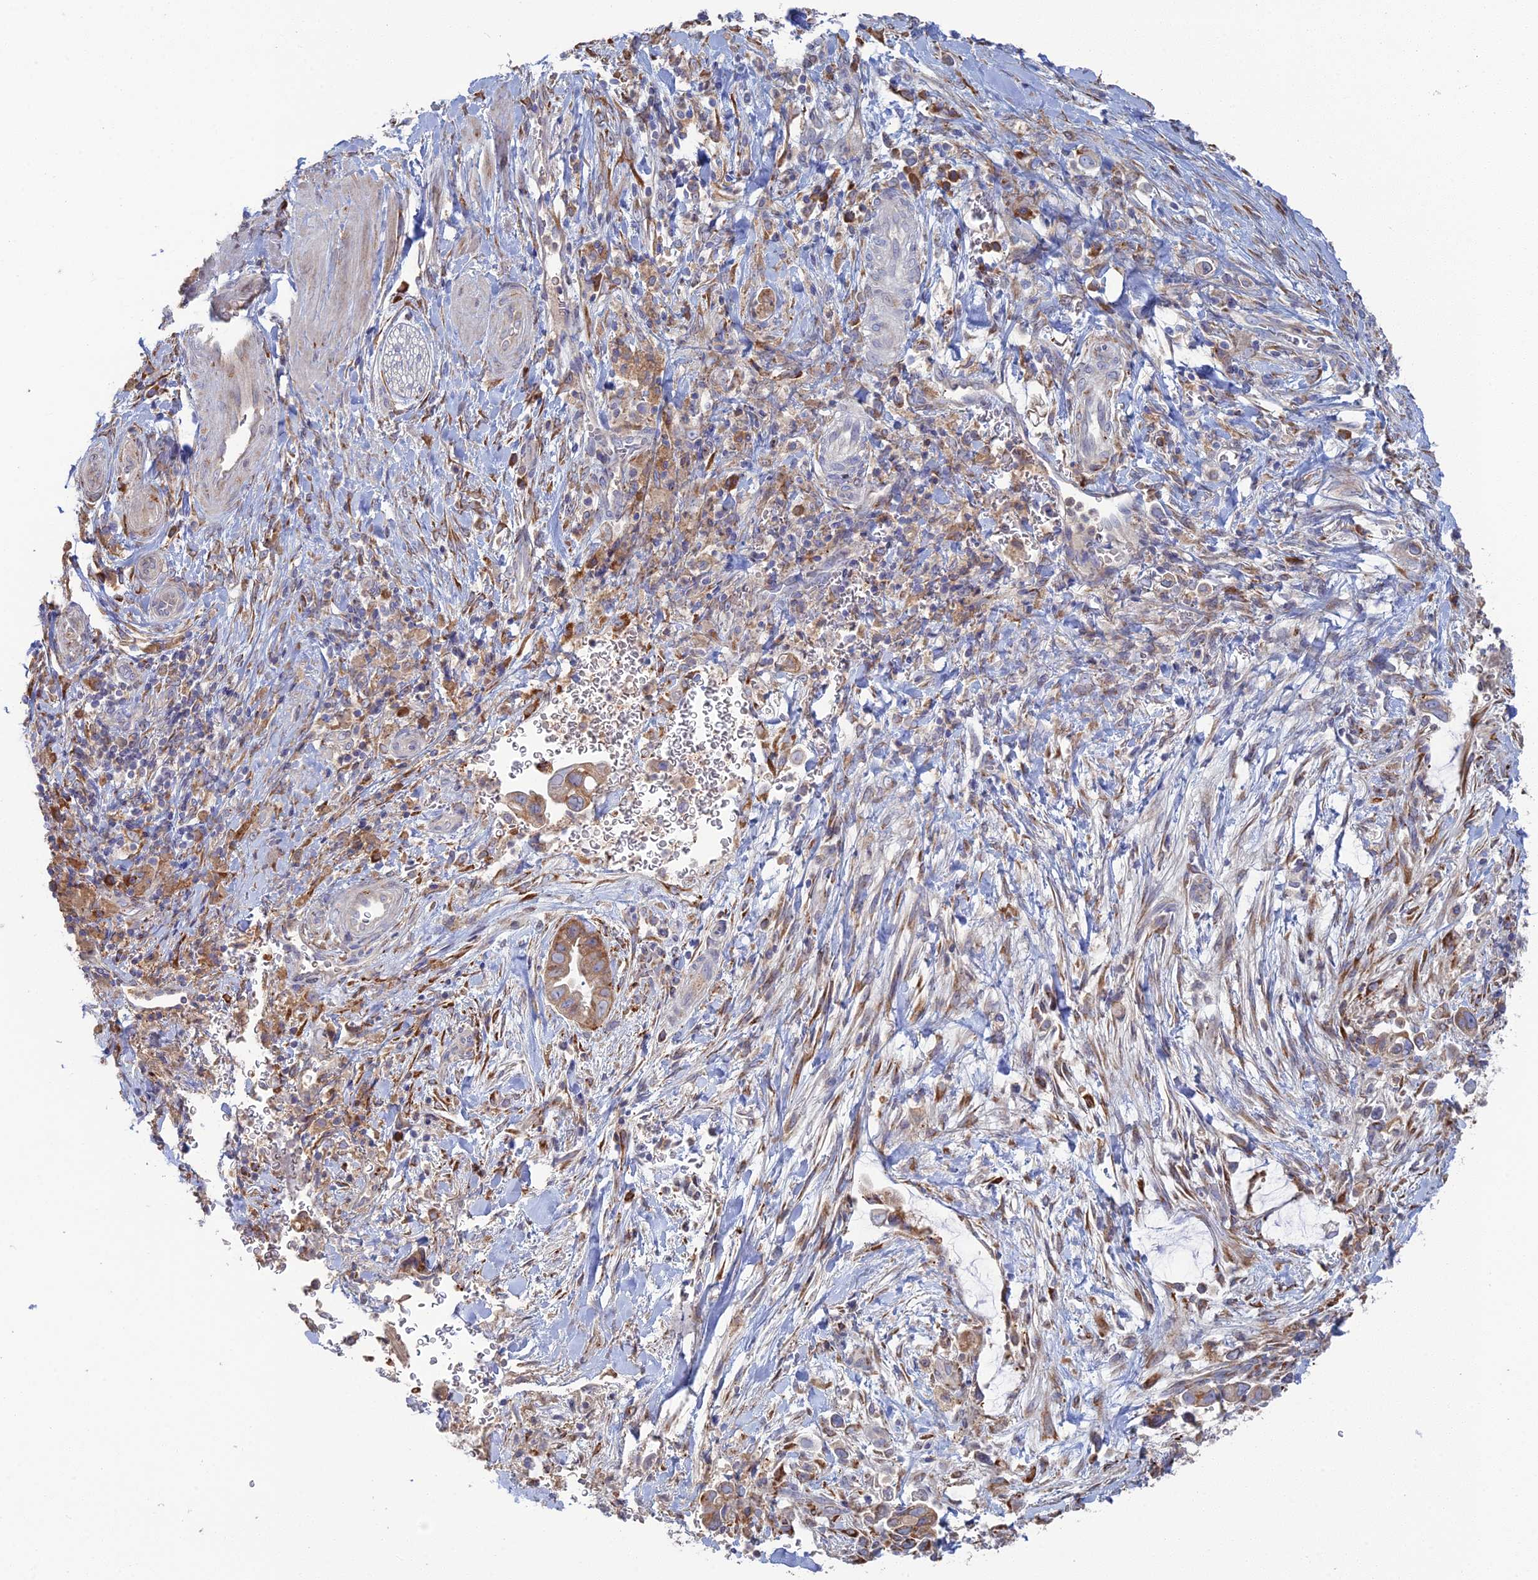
{"staining": {"intensity": "moderate", "quantity": "25%-75%", "location": "cytoplasmic/membranous"}, "tissue": "pancreatic cancer", "cell_type": "Tumor cells", "image_type": "cancer", "snomed": [{"axis": "morphology", "description": "Adenocarcinoma, NOS"}, {"axis": "topography", "description": "Pancreas"}], "caption": "This image reveals pancreatic cancer (adenocarcinoma) stained with immunohistochemistry to label a protein in brown. The cytoplasmic/membranous of tumor cells show moderate positivity for the protein. Nuclei are counter-stained blue.", "gene": "TRAPPC6A", "patient": {"sex": "male", "age": 75}}